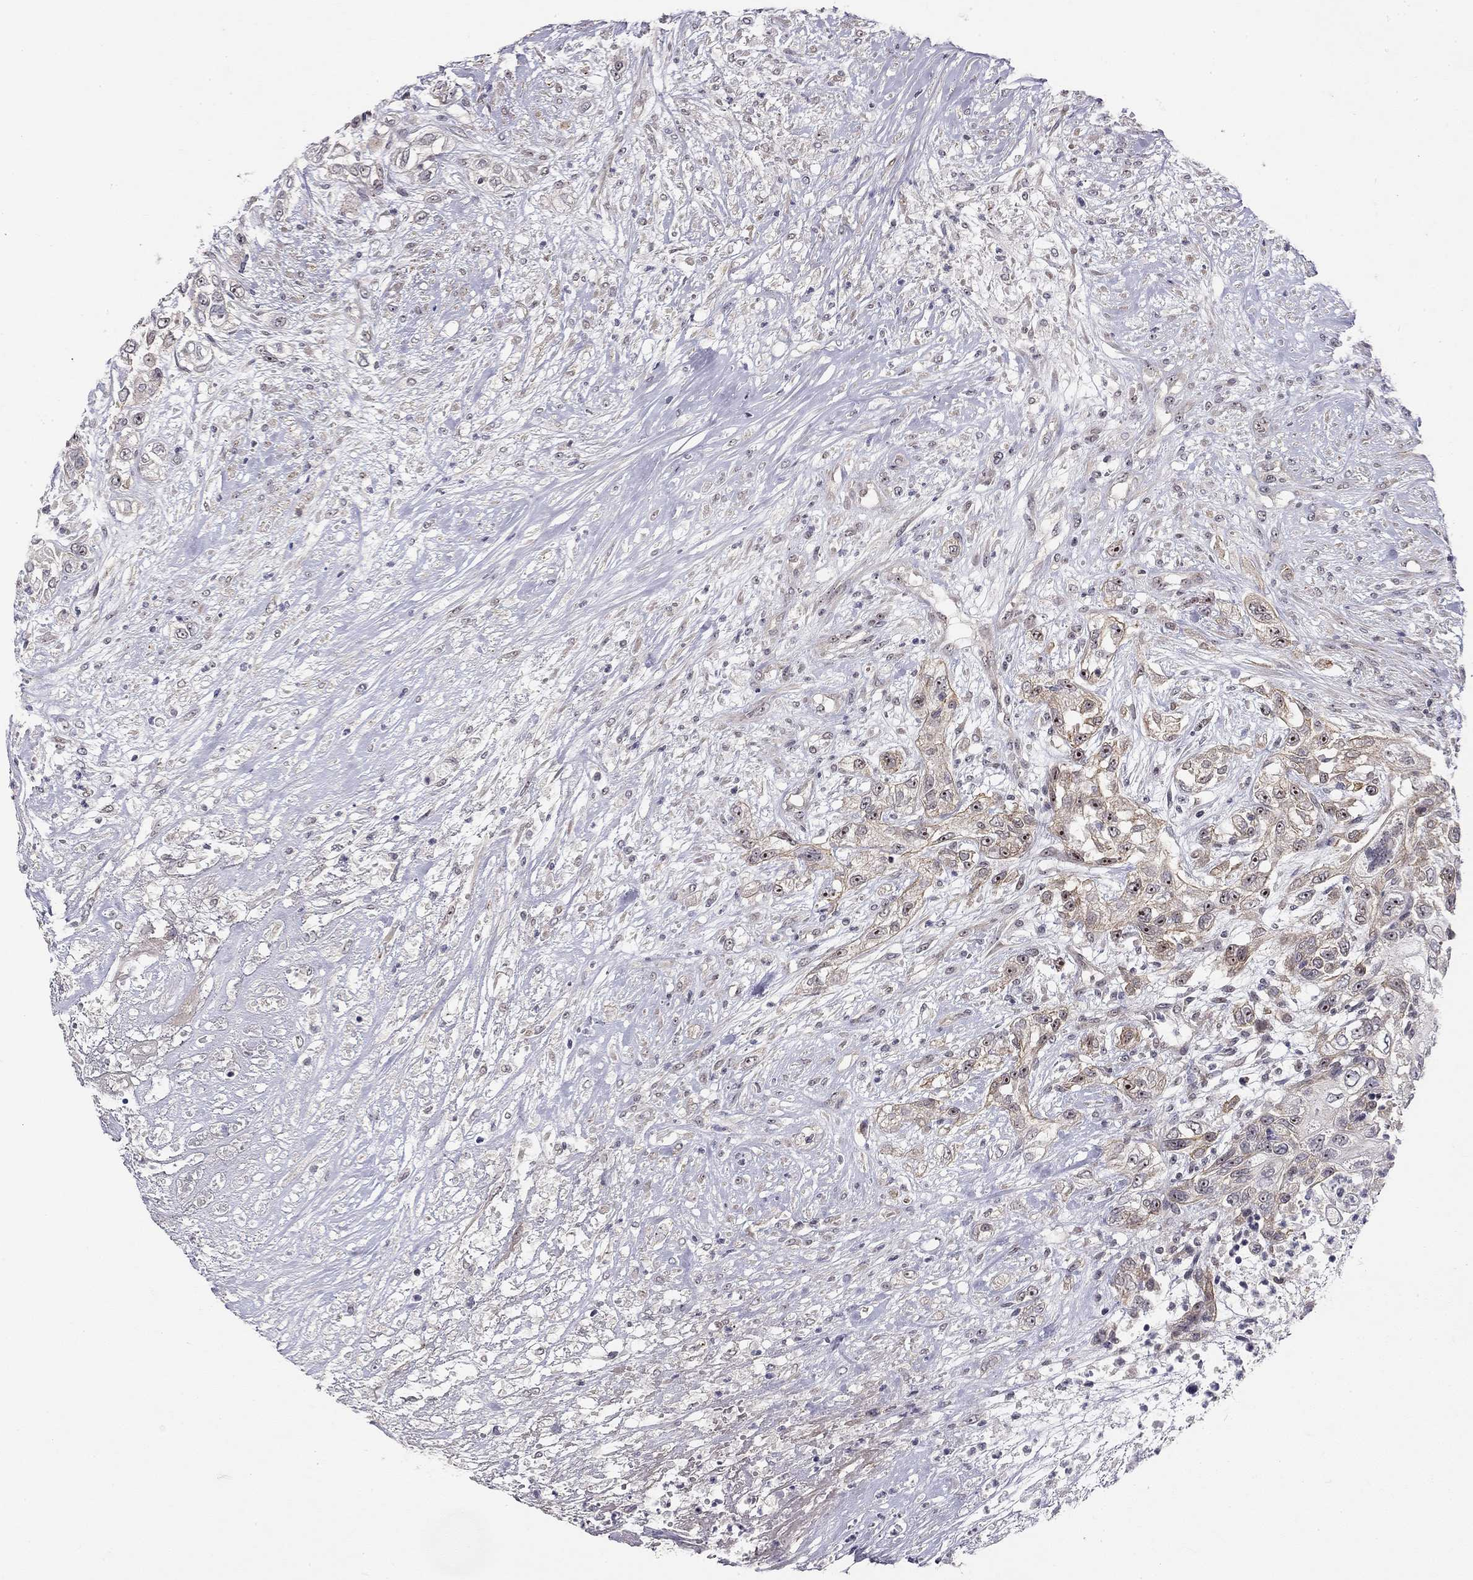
{"staining": {"intensity": "moderate", "quantity": "25%-75%", "location": "cytoplasmic/membranous,nuclear"}, "tissue": "urothelial cancer", "cell_type": "Tumor cells", "image_type": "cancer", "snomed": [{"axis": "morphology", "description": "Urothelial carcinoma, High grade"}, {"axis": "topography", "description": "Urinary bladder"}], "caption": "A medium amount of moderate cytoplasmic/membranous and nuclear expression is seen in about 25%-75% of tumor cells in urothelial cancer tissue. (Brightfield microscopy of DAB IHC at high magnification).", "gene": "STXBP6", "patient": {"sex": "female", "age": 56}}